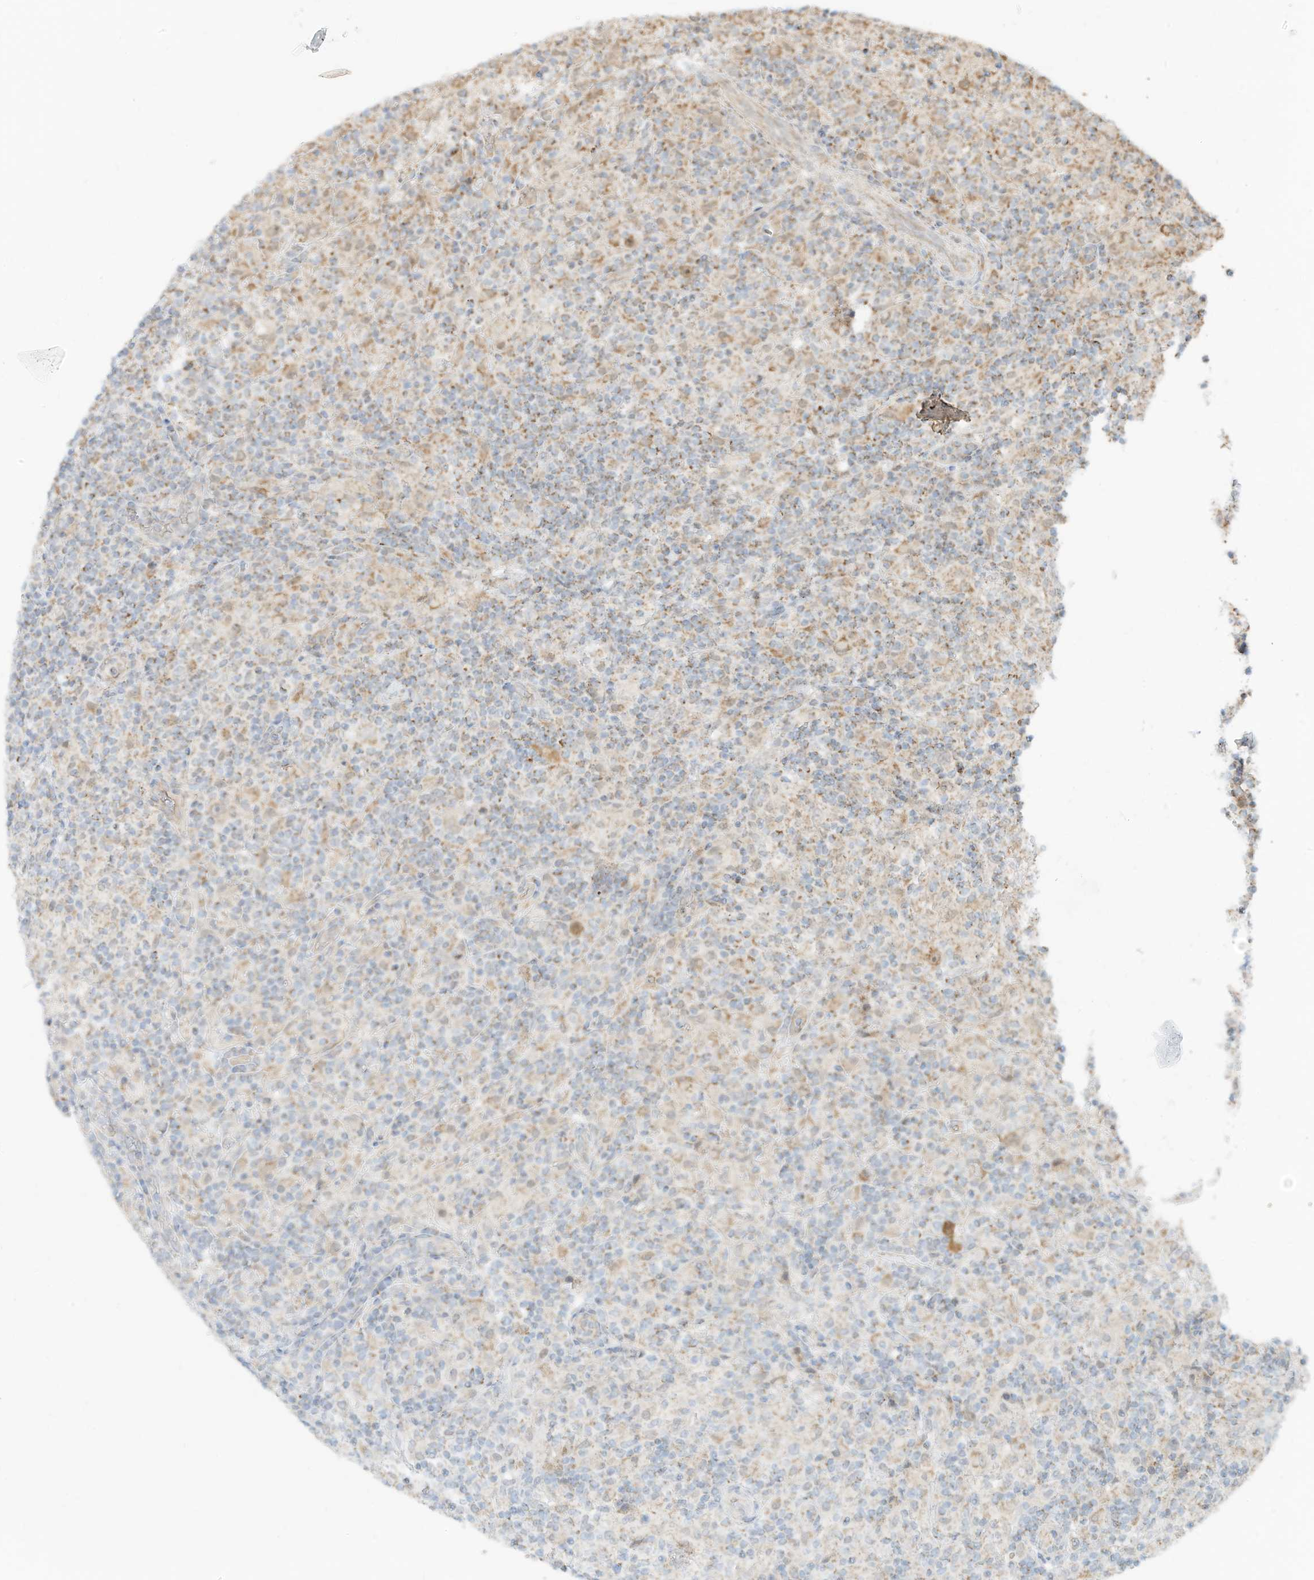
{"staining": {"intensity": "weak", "quantity": "<25%", "location": "cytoplasmic/membranous"}, "tissue": "lymphoma", "cell_type": "Tumor cells", "image_type": "cancer", "snomed": [{"axis": "morphology", "description": "Hodgkin's disease, NOS"}, {"axis": "topography", "description": "Lymph node"}], "caption": "There is no significant positivity in tumor cells of Hodgkin's disease.", "gene": "MTUS2", "patient": {"sex": "male", "age": 70}}